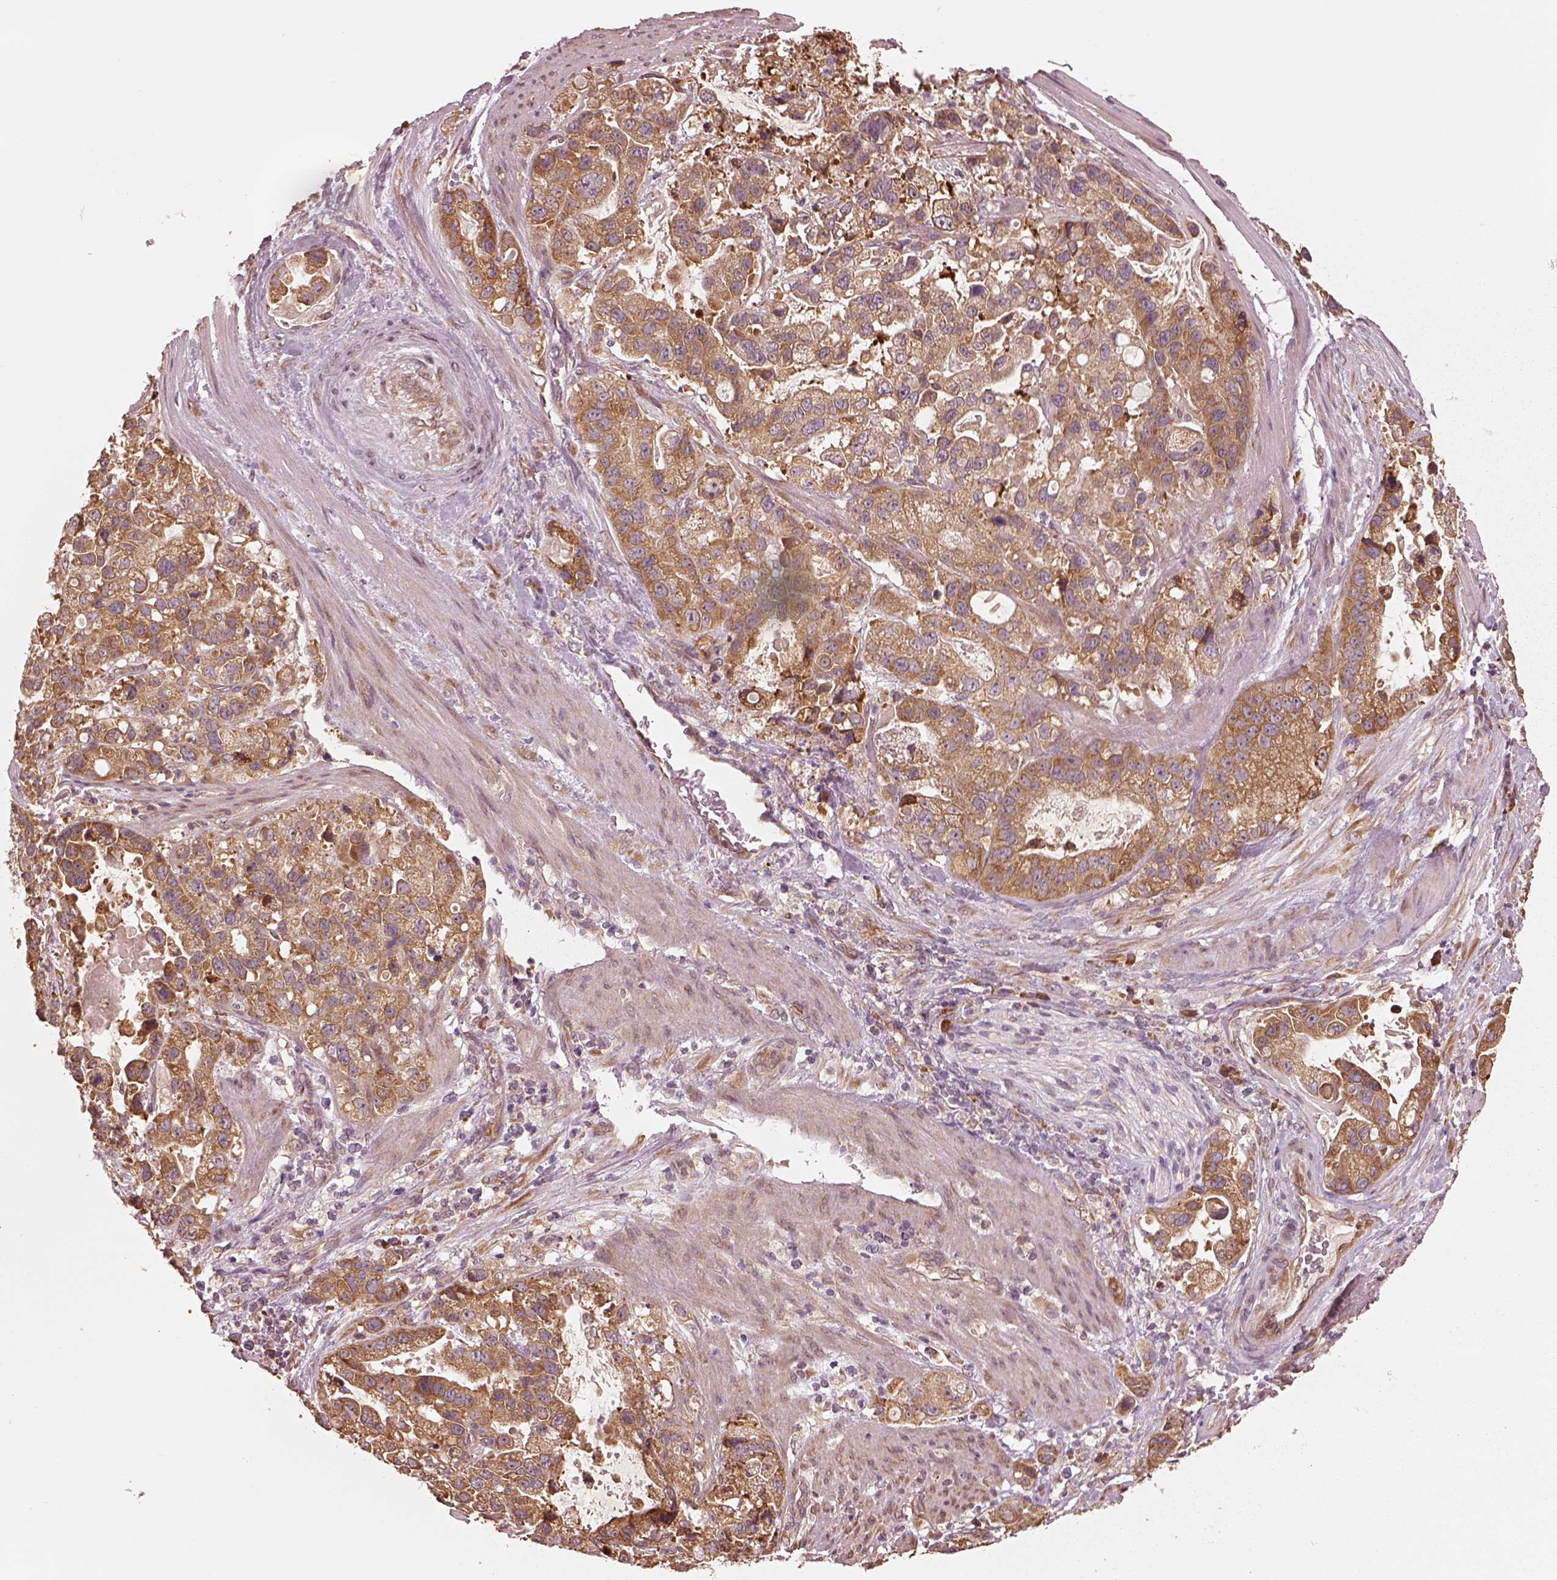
{"staining": {"intensity": "moderate", "quantity": ">75%", "location": "cytoplasmic/membranous"}, "tissue": "stomach cancer", "cell_type": "Tumor cells", "image_type": "cancer", "snomed": [{"axis": "morphology", "description": "Adenocarcinoma, NOS"}, {"axis": "topography", "description": "Stomach"}], "caption": "A medium amount of moderate cytoplasmic/membranous staining is appreciated in about >75% of tumor cells in stomach cancer tissue.", "gene": "RPS5", "patient": {"sex": "male", "age": 59}}